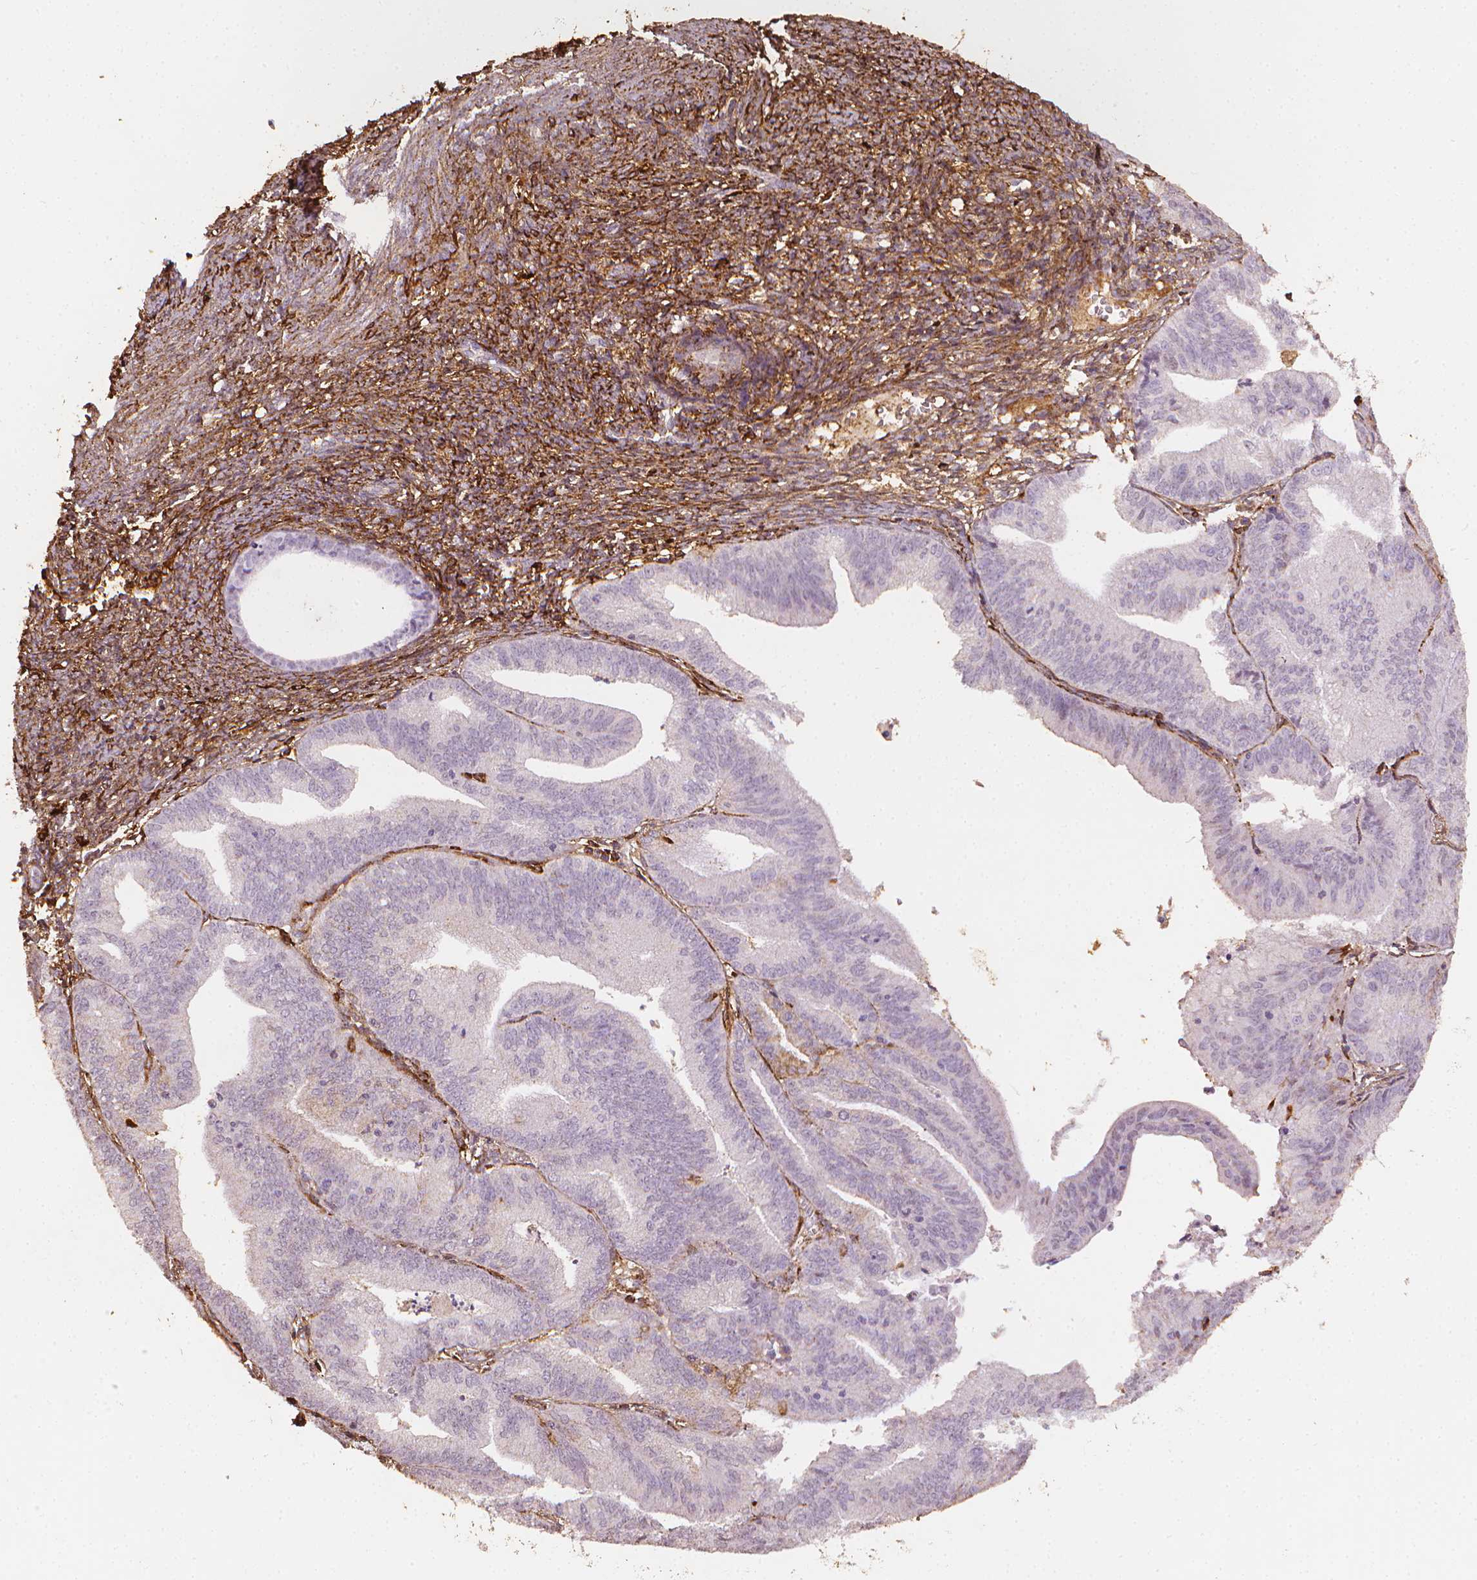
{"staining": {"intensity": "negative", "quantity": "none", "location": "none"}, "tissue": "endometrial cancer", "cell_type": "Tumor cells", "image_type": "cancer", "snomed": [{"axis": "morphology", "description": "Adenocarcinoma, NOS"}, {"axis": "topography", "description": "Endometrium"}], "caption": "DAB immunohistochemical staining of adenocarcinoma (endometrial) demonstrates no significant staining in tumor cells.", "gene": "DCN", "patient": {"sex": "female", "age": 70}}